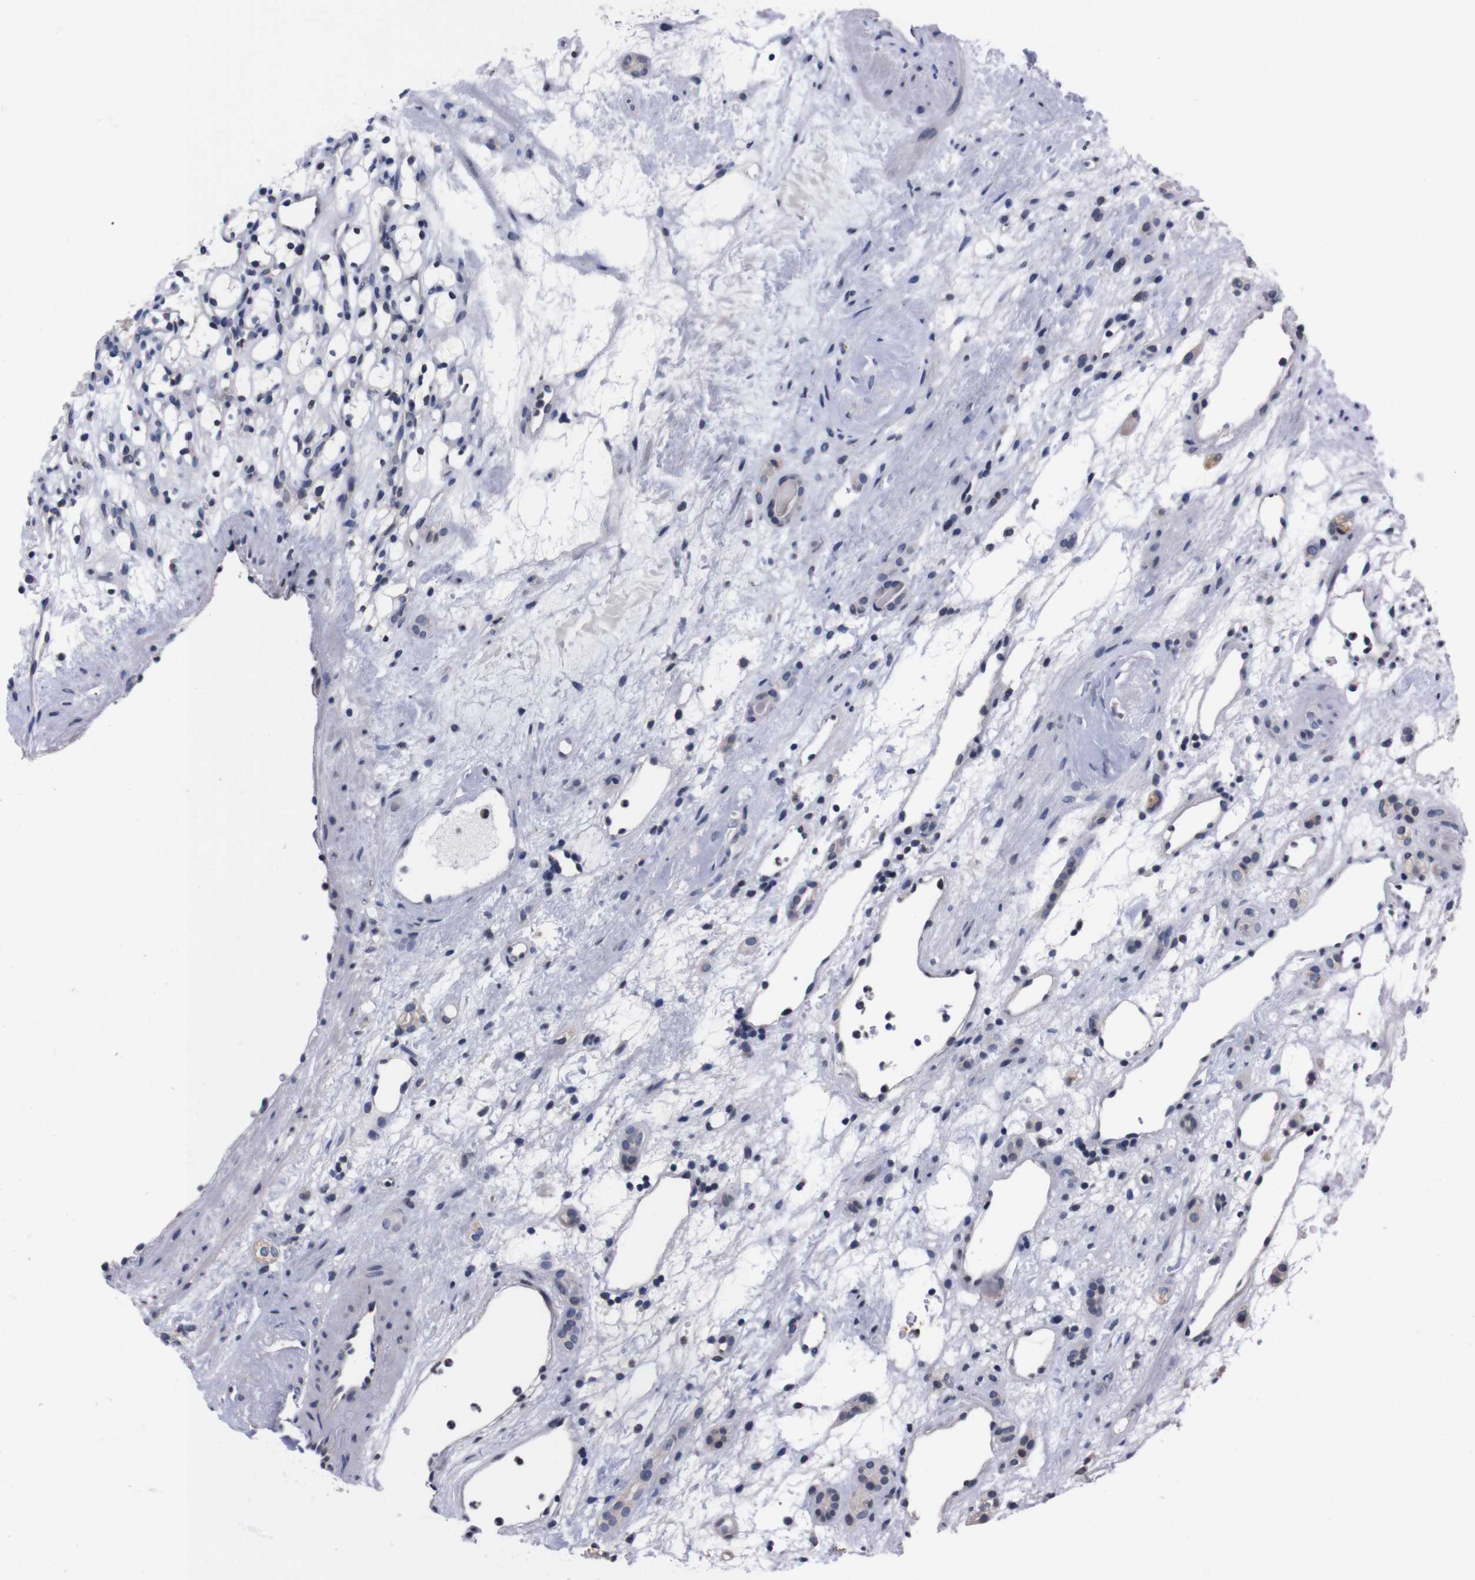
{"staining": {"intensity": "negative", "quantity": "none", "location": "none"}, "tissue": "renal cancer", "cell_type": "Tumor cells", "image_type": "cancer", "snomed": [{"axis": "morphology", "description": "Adenocarcinoma, NOS"}, {"axis": "topography", "description": "Kidney"}], "caption": "Renal cancer (adenocarcinoma) was stained to show a protein in brown. There is no significant expression in tumor cells.", "gene": "TNFRSF21", "patient": {"sex": "female", "age": 60}}